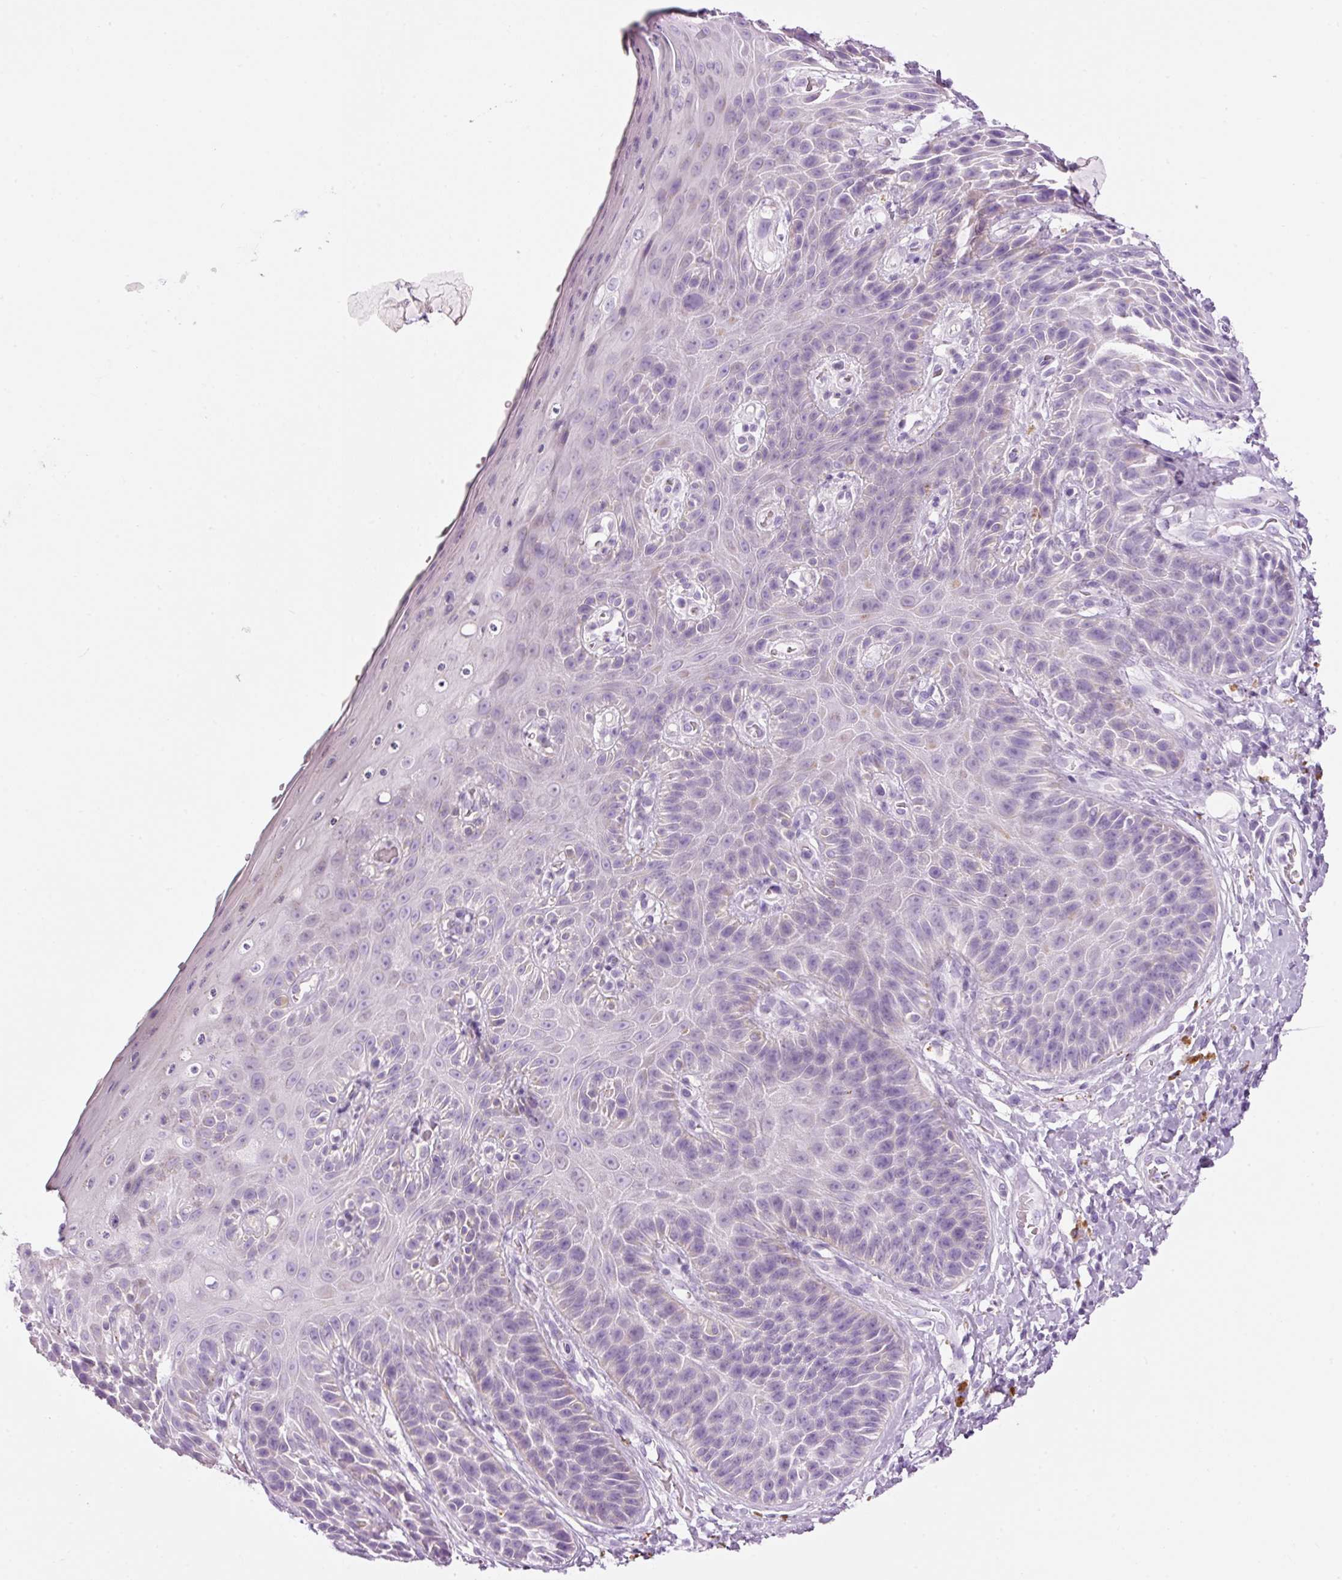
{"staining": {"intensity": "moderate", "quantity": "<25%", "location": "cytoplasmic/membranous"}, "tissue": "skin", "cell_type": "Epidermal cells", "image_type": "normal", "snomed": [{"axis": "morphology", "description": "Normal tissue, NOS"}, {"axis": "topography", "description": "Anal"}, {"axis": "topography", "description": "Peripheral nerve tissue"}], "caption": "Protein staining by immunohistochemistry shows moderate cytoplasmic/membranous positivity in approximately <25% of epidermal cells in unremarkable skin.", "gene": "CARD16", "patient": {"sex": "male", "age": 53}}